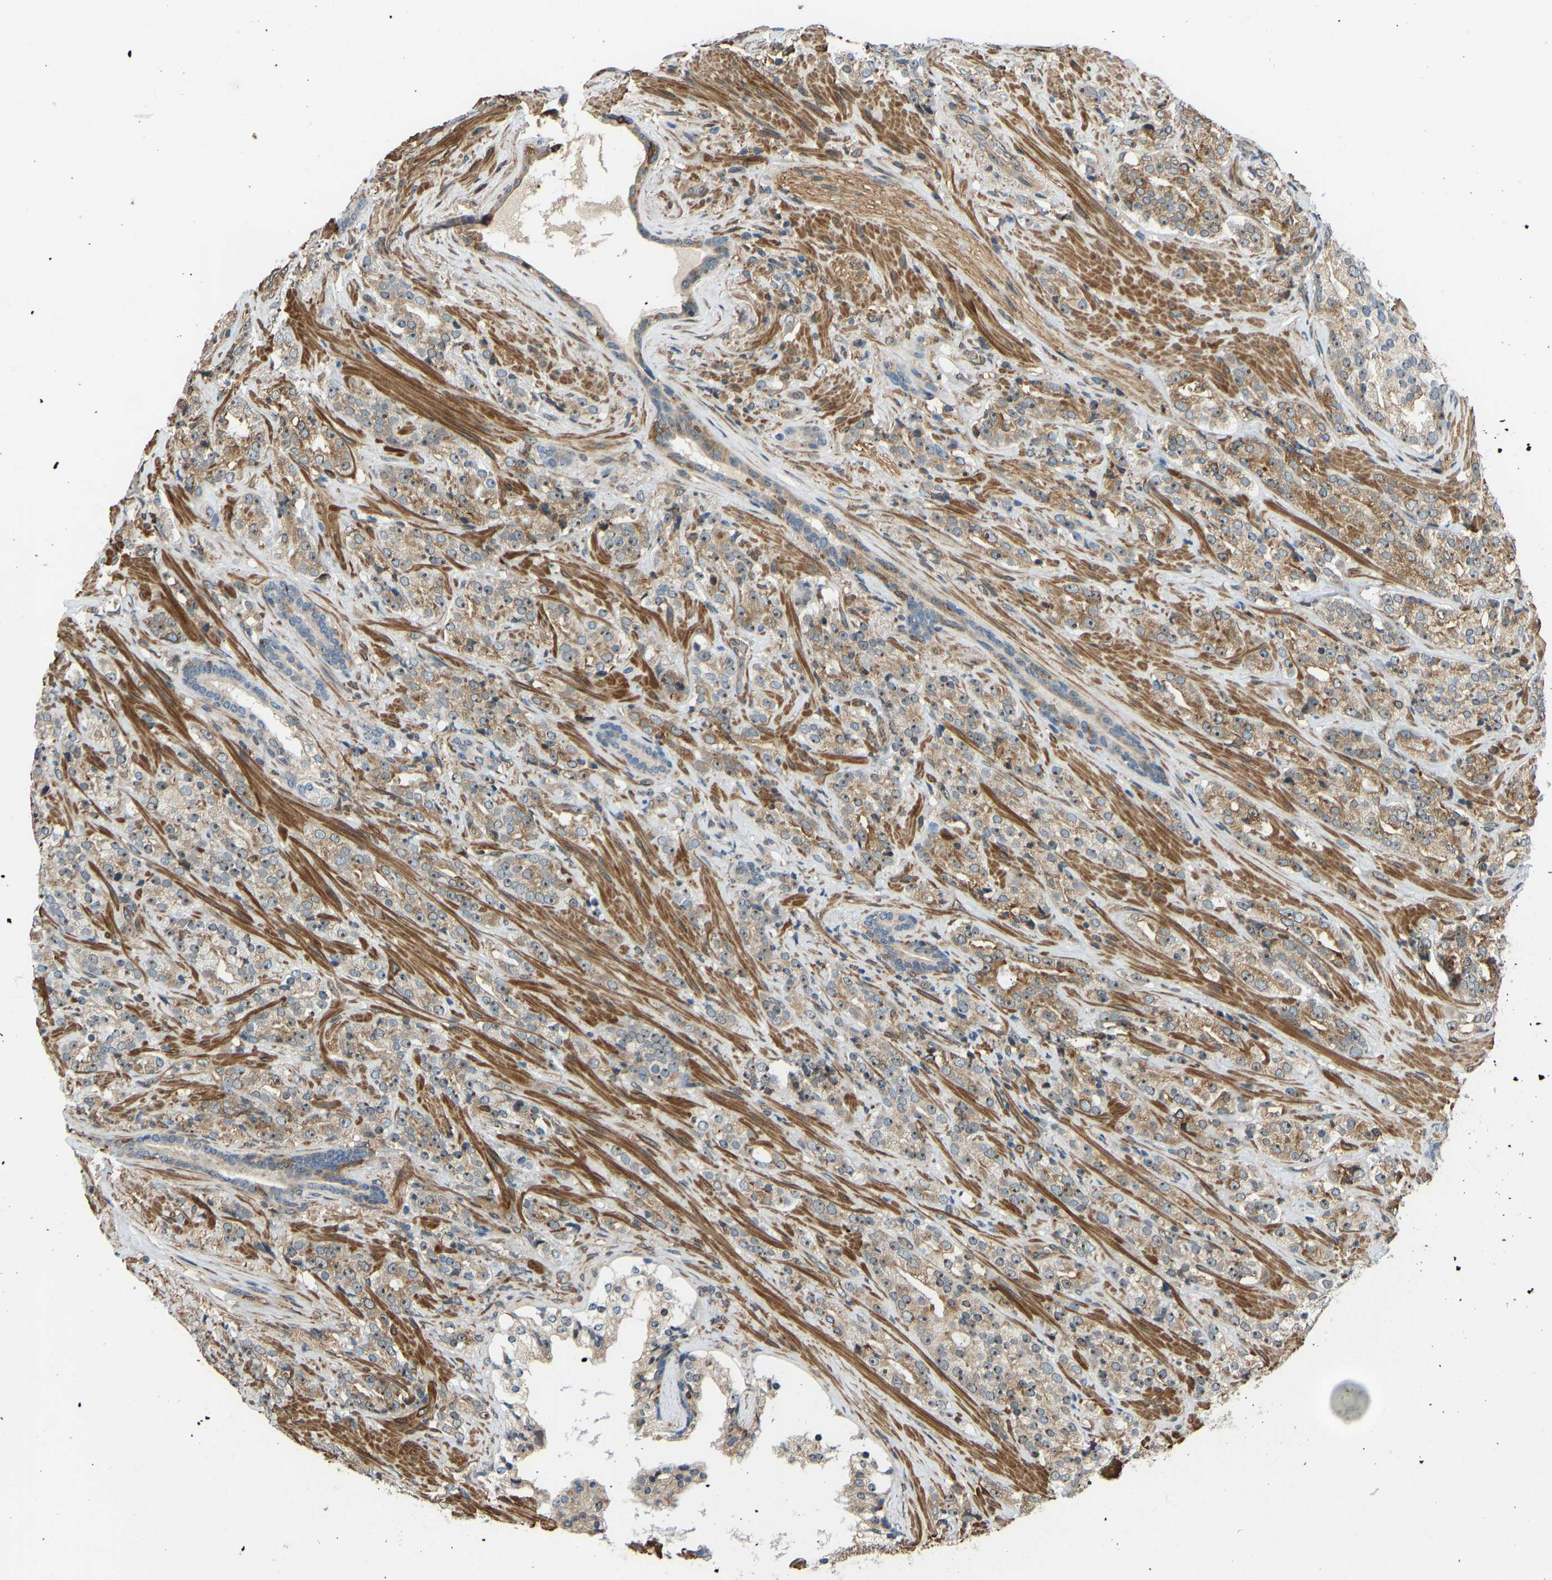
{"staining": {"intensity": "moderate", "quantity": "25%-75%", "location": "cytoplasmic/membranous,nuclear"}, "tissue": "prostate cancer", "cell_type": "Tumor cells", "image_type": "cancer", "snomed": [{"axis": "morphology", "description": "Adenocarcinoma, High grade"}, {"axis": "topography", "description": "Prostate"}], "caption": "Moderate cytoplasmic/membranous and nuclear protein positivity is identified in about 25%-75% of tumor cells in prostate adenocarcinoma (high-grade). The staining was performed using DAB (3,3'-diaminobenzidine), with brown indicating positive protein expression. Nuclei are stained blue with hematoxylin.", "gene": "OS9", "patient": {"sex": "male", "age": 71}}